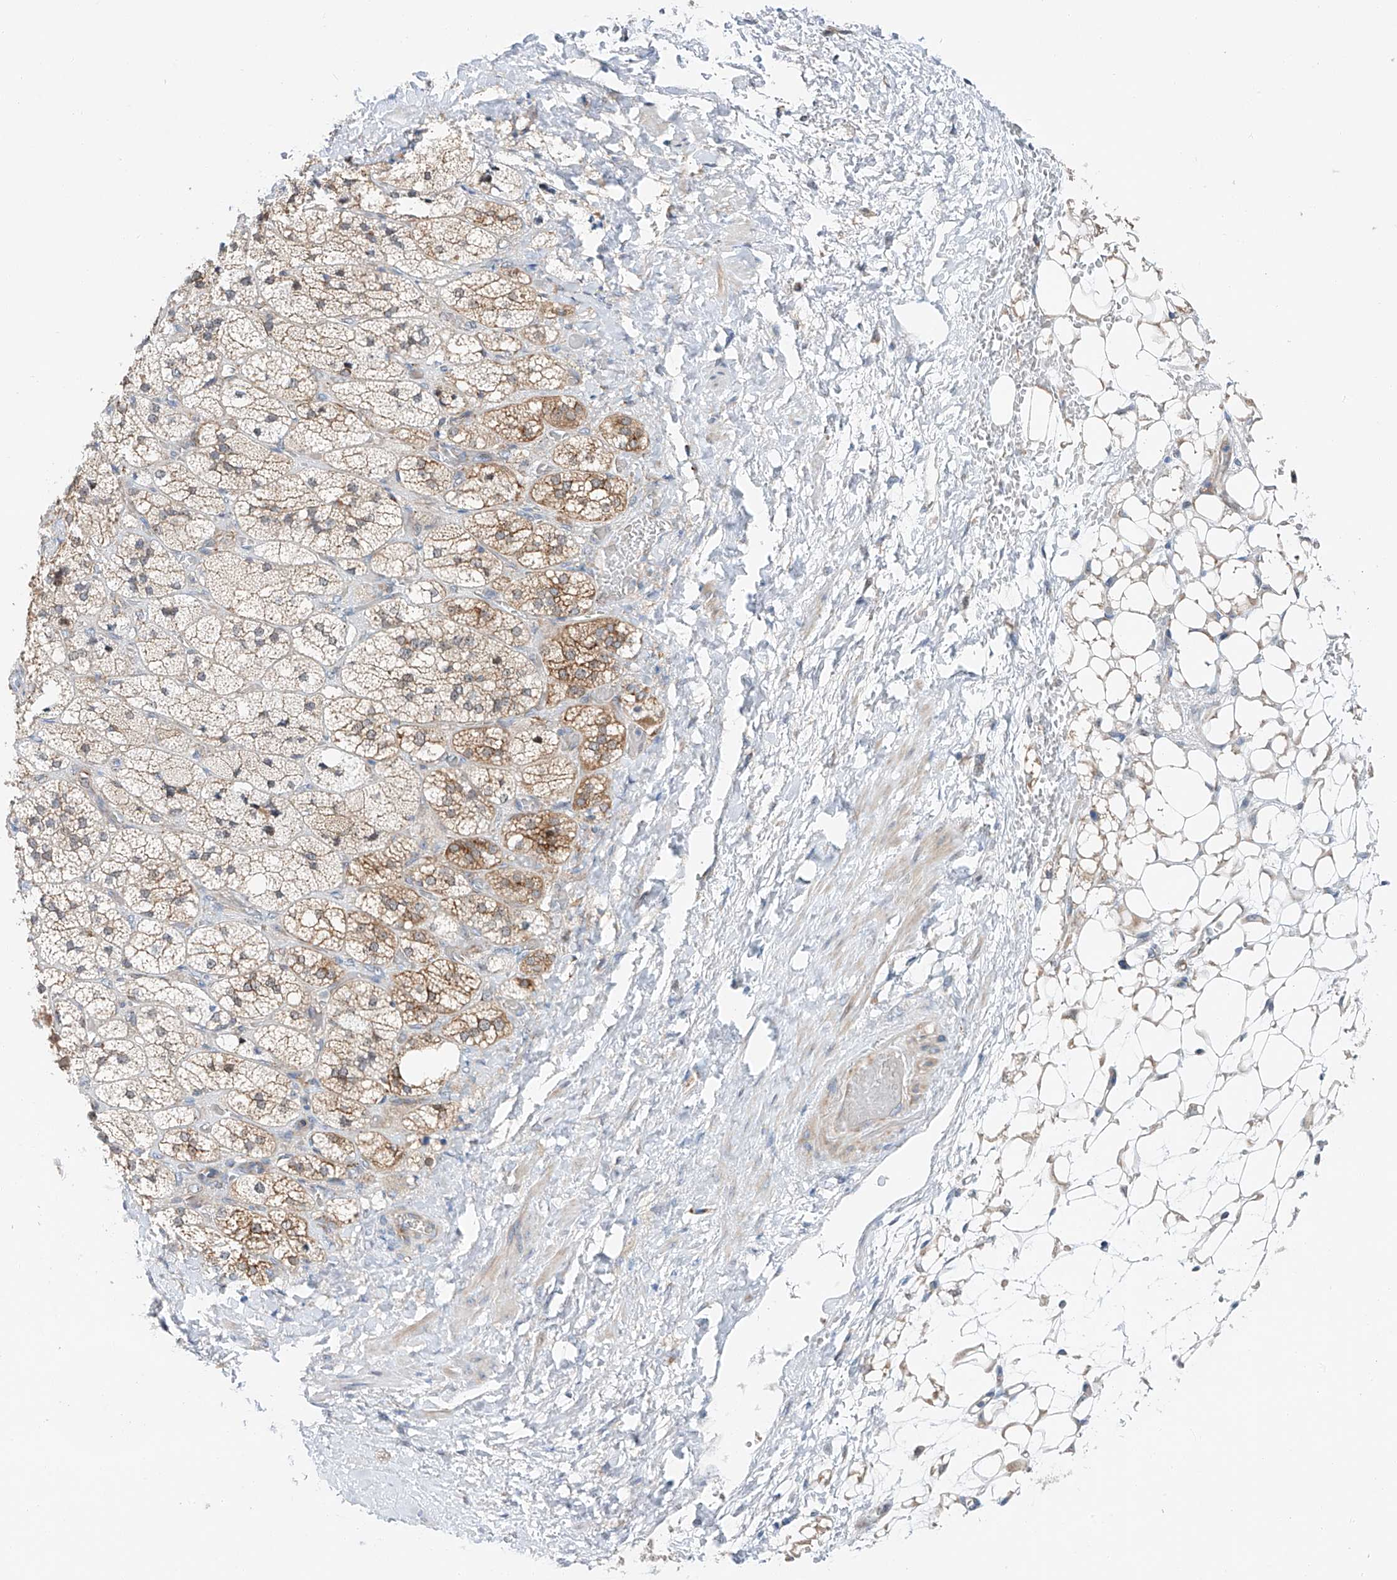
{"staining": {"intensity": "moderate", "quantity": "25%-75%", "location": "cytoplasmic/membranous,nuclear"}, "tissue": "adrenal gland", "cell_type": "Glandular cells", "image_type": "normal", "snomed": [{"axis": "morphology", "description": "Normal tissue, NOS"}, {"axis": "topography", "description": "Adrenal gland"}], "caption": "Glandular cells display moderate cytoplasmic/membranous,nuclear positivity in approximately 25%-75% of cells in unremarkable adrenal gland.", "gene": "CLDND1", "patient": {"sex": "male", "age": 61}}